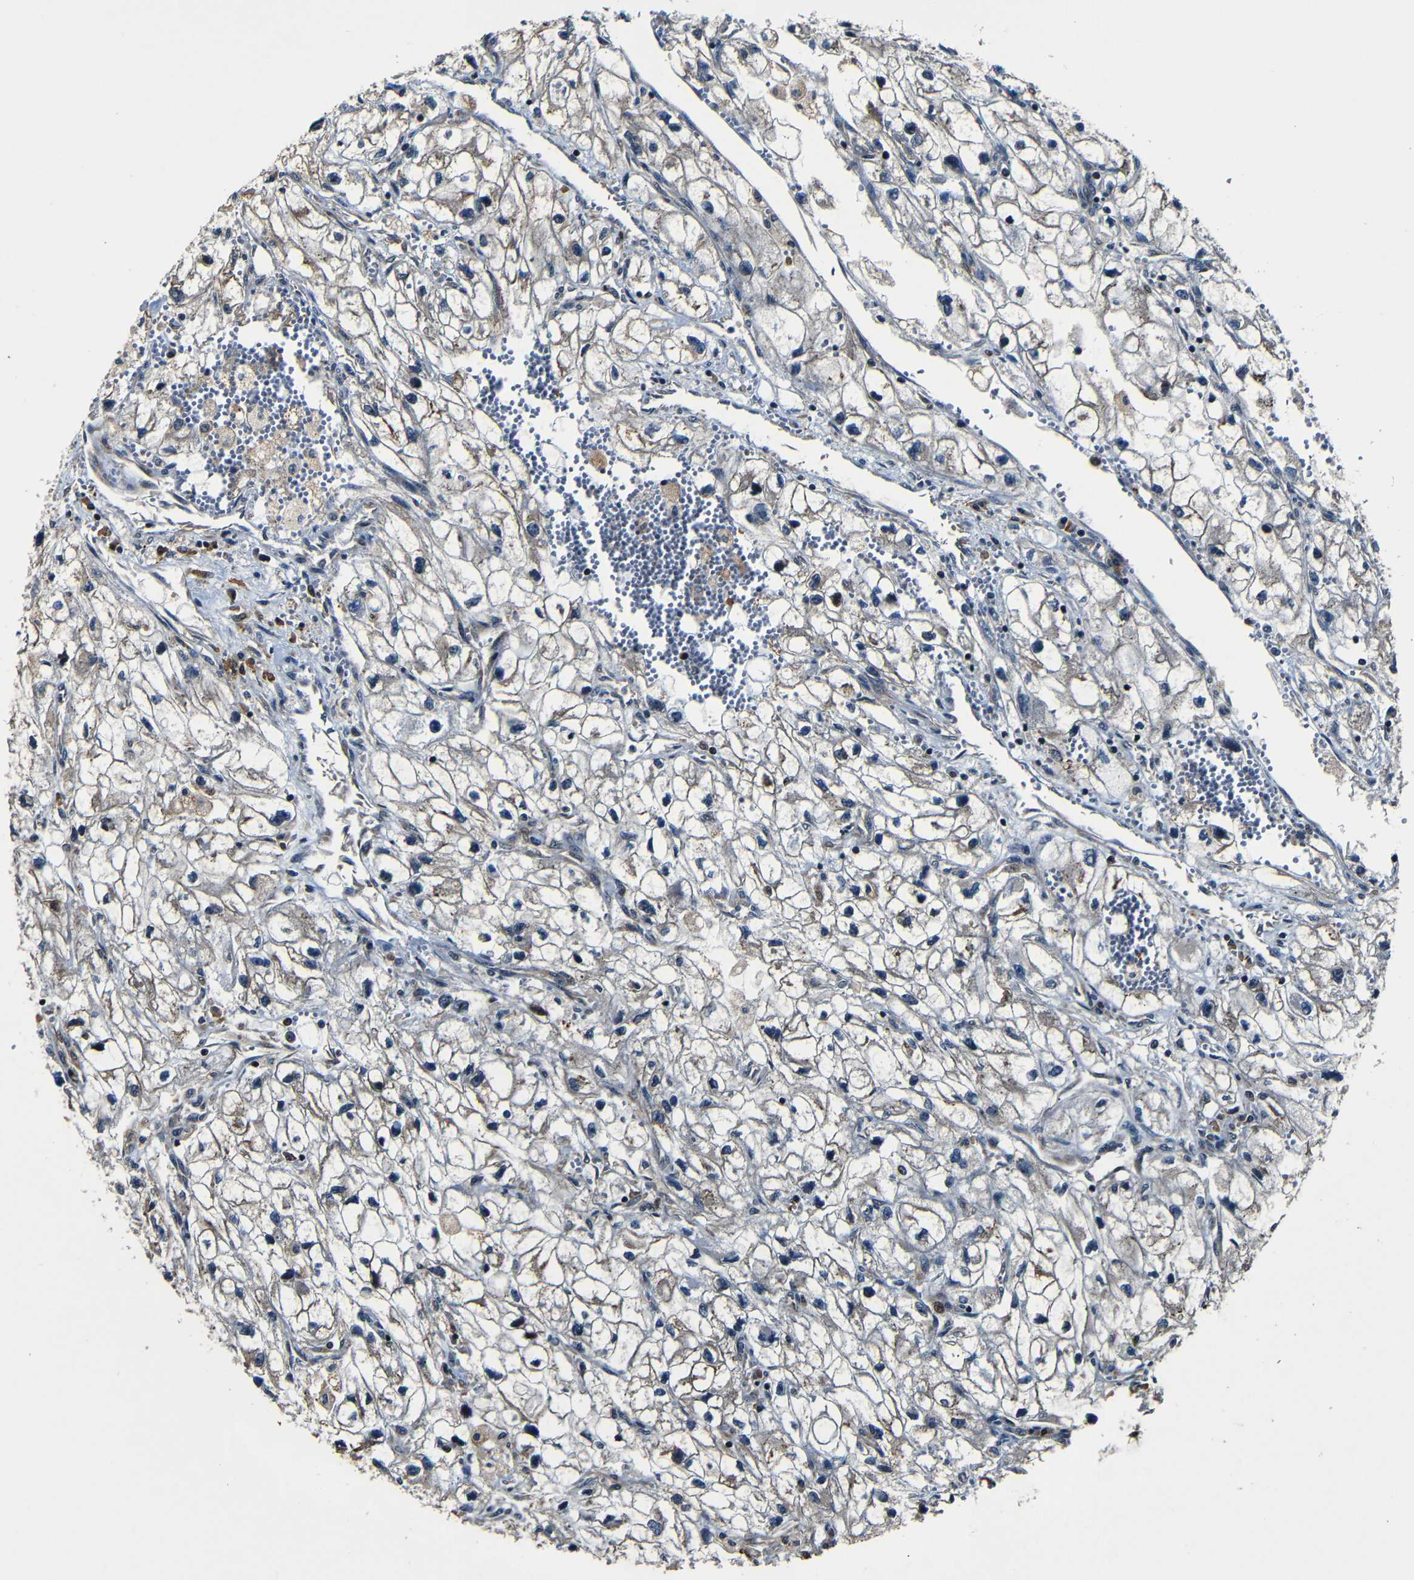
{"staining": {"intensity": "weak", "quantity": "25%-75%", "location": "cytoplasmic/membranous"}, "tissue": "renal cancer", "cell_type": "Tumor cells", "image_type": "cancer", "snomed": [{"axis": "morphology", "description": "Adenocarcinoma, NOS"}, {"axis": "topography", "description": "Kidney"}], "caption": "The image demonstrates a brown stain indicating the presence of a protein in the cytoplasmic/membranous of tumor cells in renal adenocarcinoma. The staining was performed using DAB to visualize the protein expression in brown, while the nuclei were stained in blue with hematoxylin (Magnification: 20x).", "gene": "NCBP3", "patient": {"sex": "female", "age": 70}}